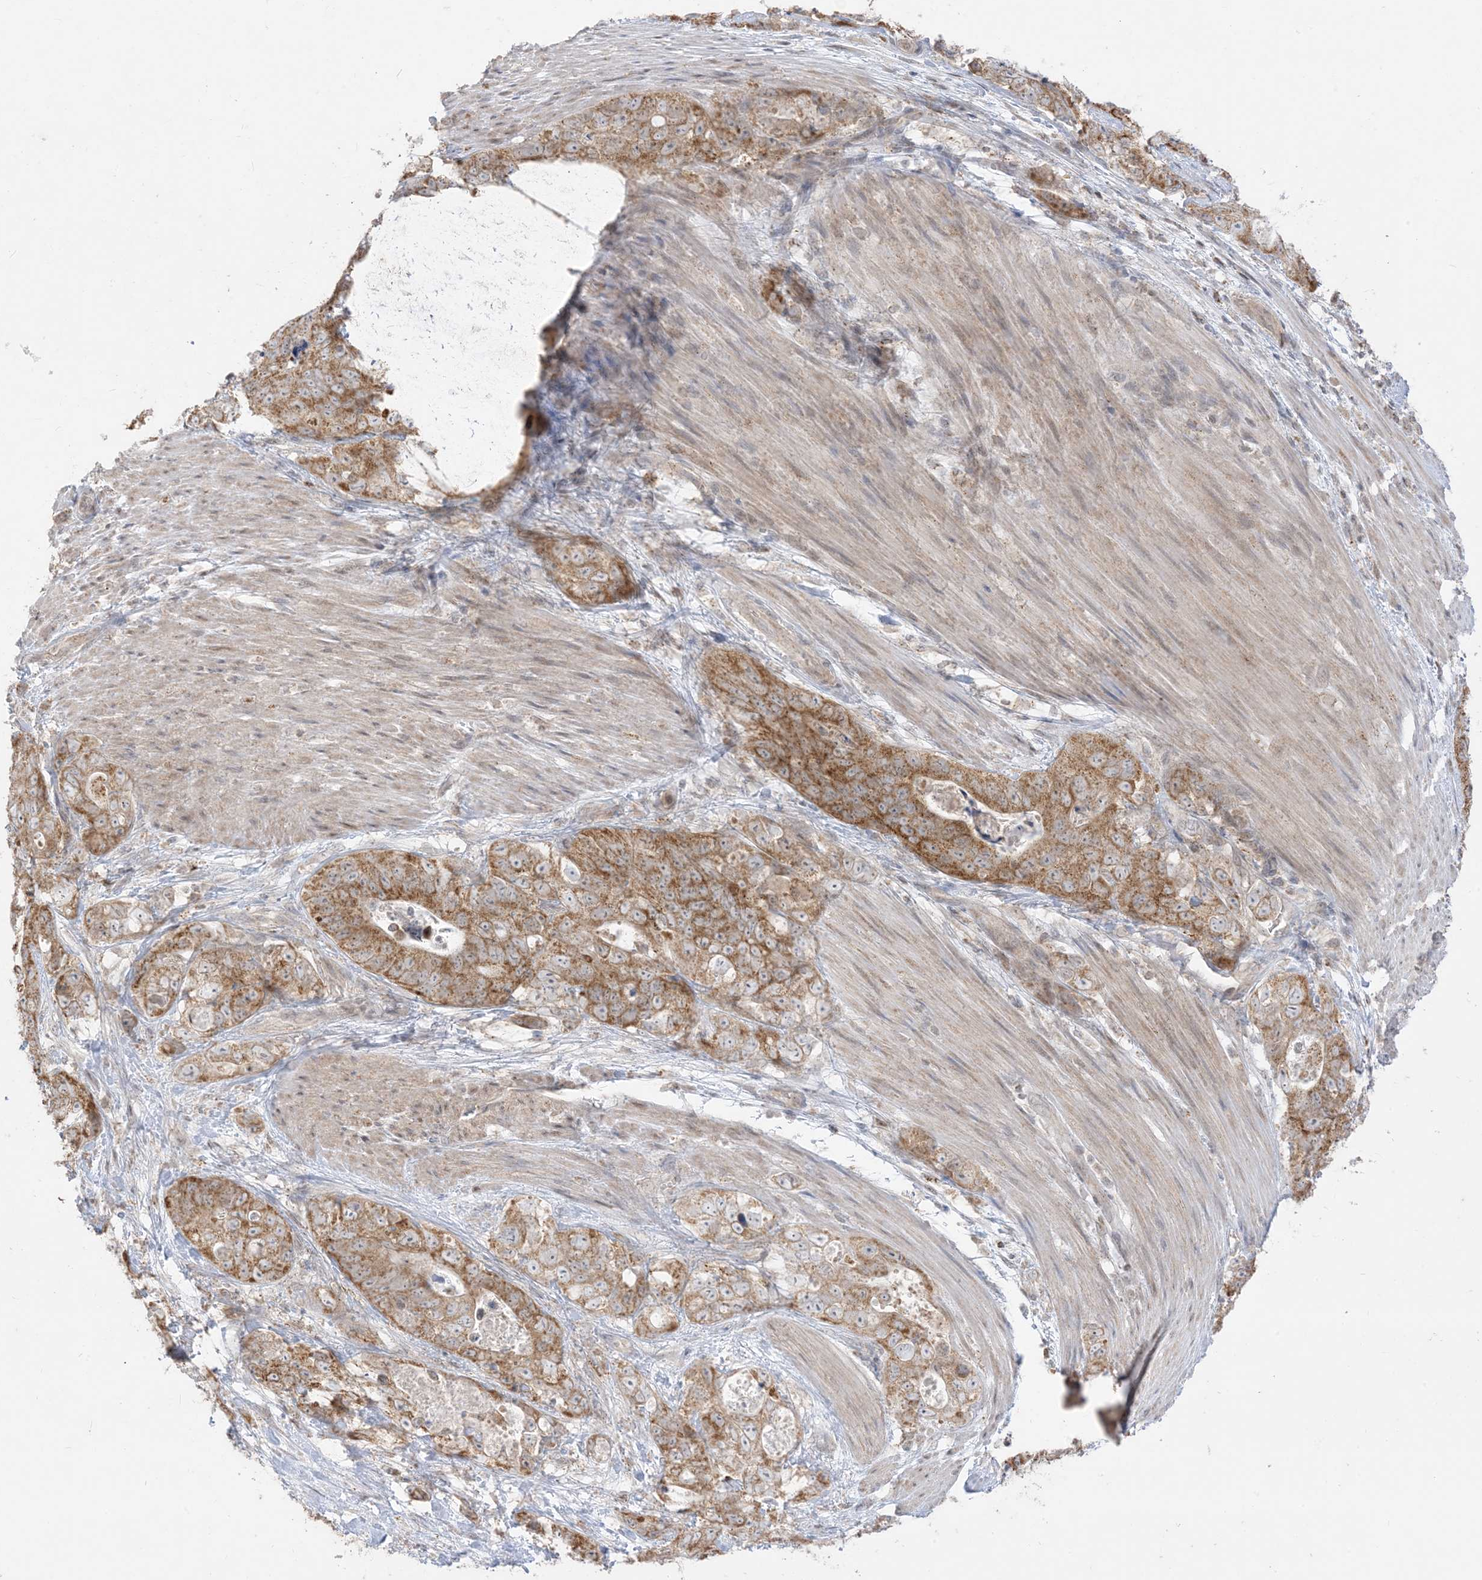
{"staining": {"intensity": "moderate", "quantity": ">75%", "location": "cytoplasmic/membranous"}, "tissue": "stomach cancer", "cell_type": "Tumor cells", "image_type": "cancer", "snomed": [{"axis": "morphology", "description": "Normal tissue, NOS"}, {"axis": "morphology", "description": "Adenocarcinoma, NOS"}, {"axis": "topography", "description": "Stomach"}], "caption": "Immunohistochemistry (IHC) image of adenocarcinoma (stomach) stained for a protein (brown), which shows medium levels of moderate cytoplasmic/membranous positivity in about >75% of tumor cells.", "gene": "KANSL3", "patient": {"sex": "female", "age": 89}}